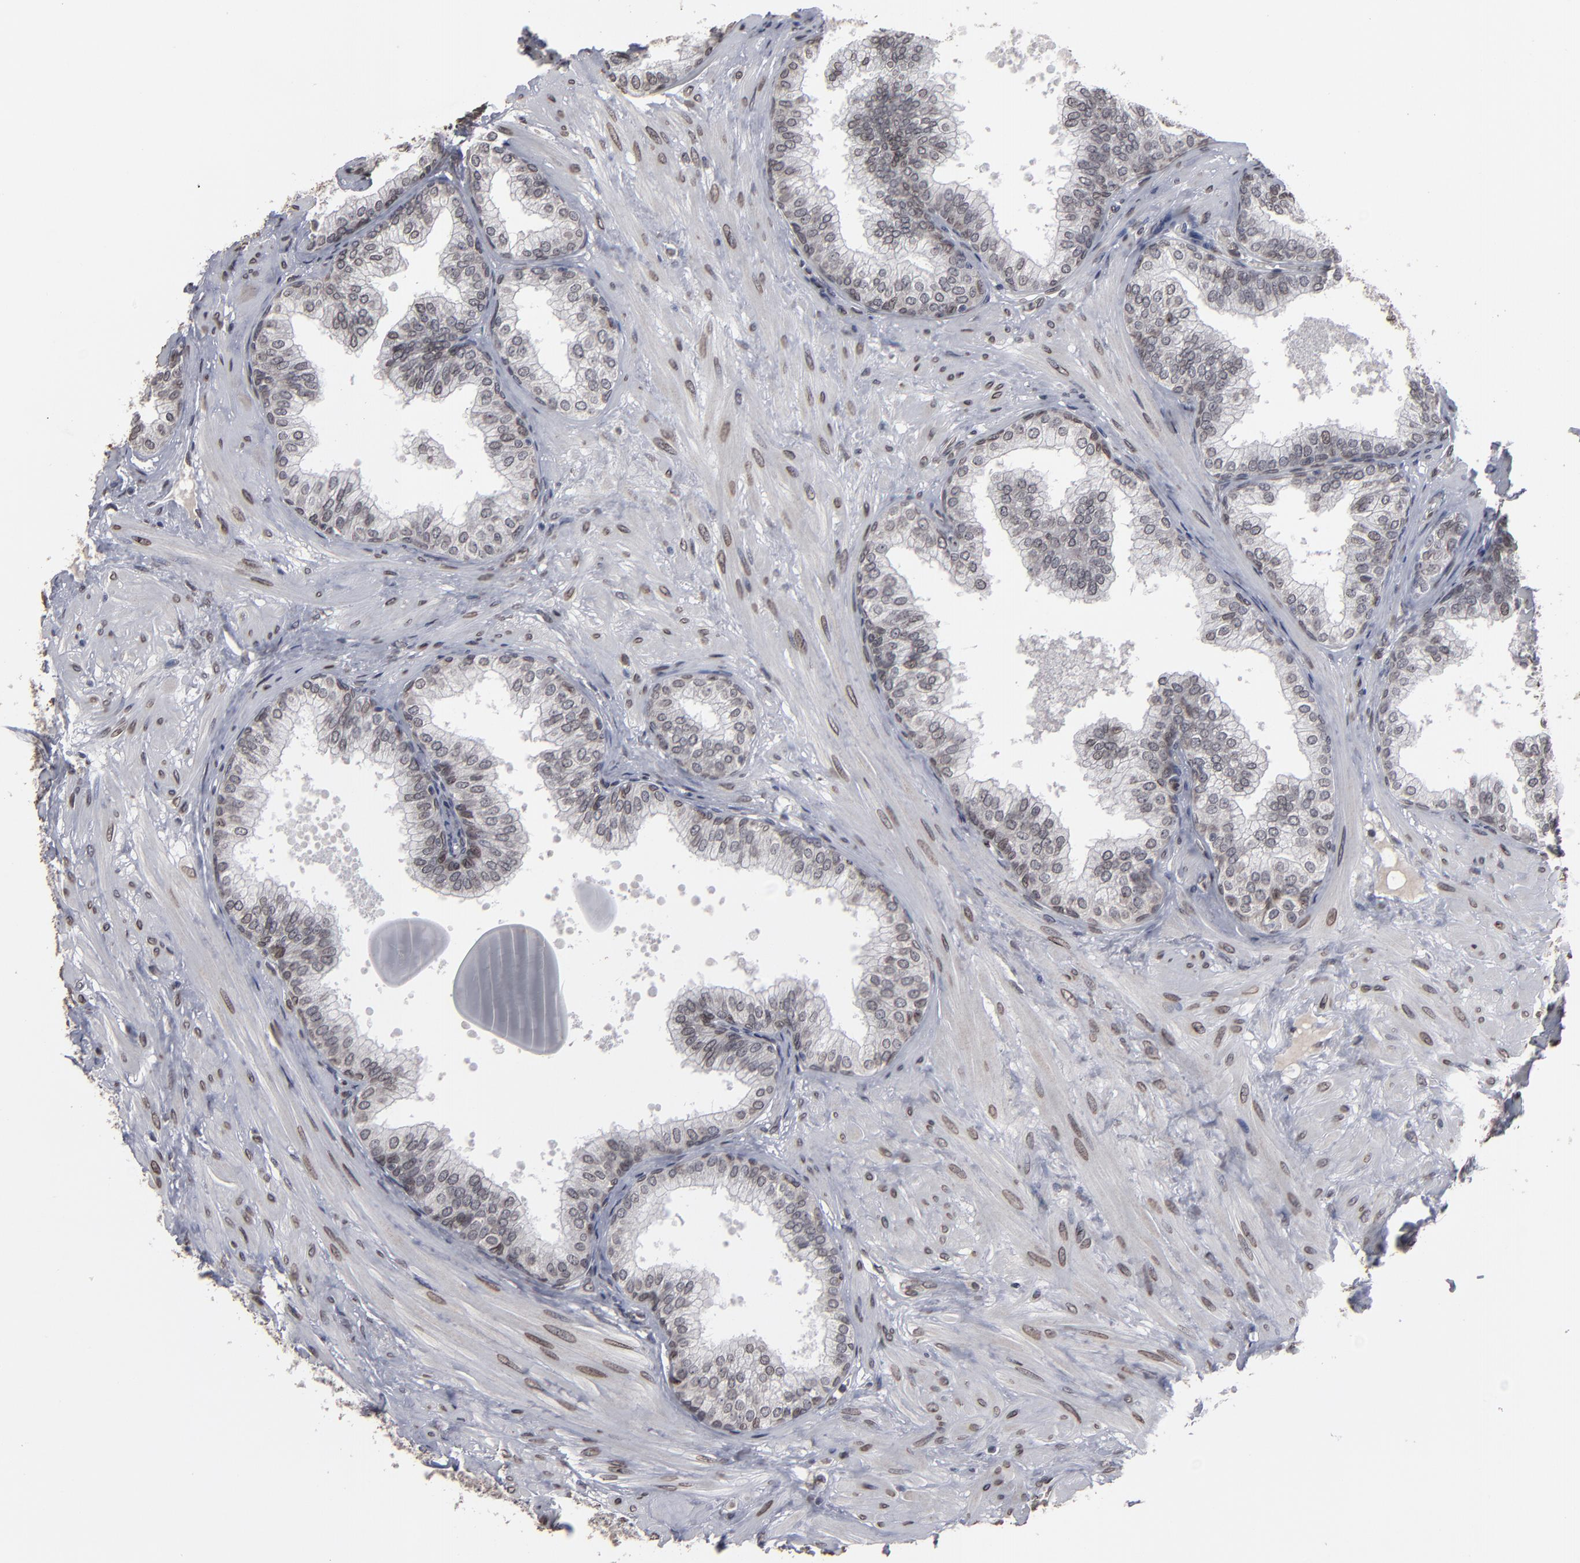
{"staining": {"intensity": "weak", "quantity": ">75%", "location": "nuclear"}, "tissue": "prostate", "cell_type": "Glandular cells", "image_type": "normal", "snomed": [{"axis": "morphology", "description": "Normal tissue, NOS"}, {"axis": "topography", "description": "Prostate"}], "caption": "Immunohistochemical staining of benign prostate exhibits >75% levels of weak nuclear protein expression in approximately >75% of glandular cells. The staining was performed using DAB (3,3'-diaminobenzidine), with brown indicating positive protein expression. Nuclei are stained blue with hematoxylin.", "gene": "BAZ1A", "patient": {"sex": "male", "age": 60}}